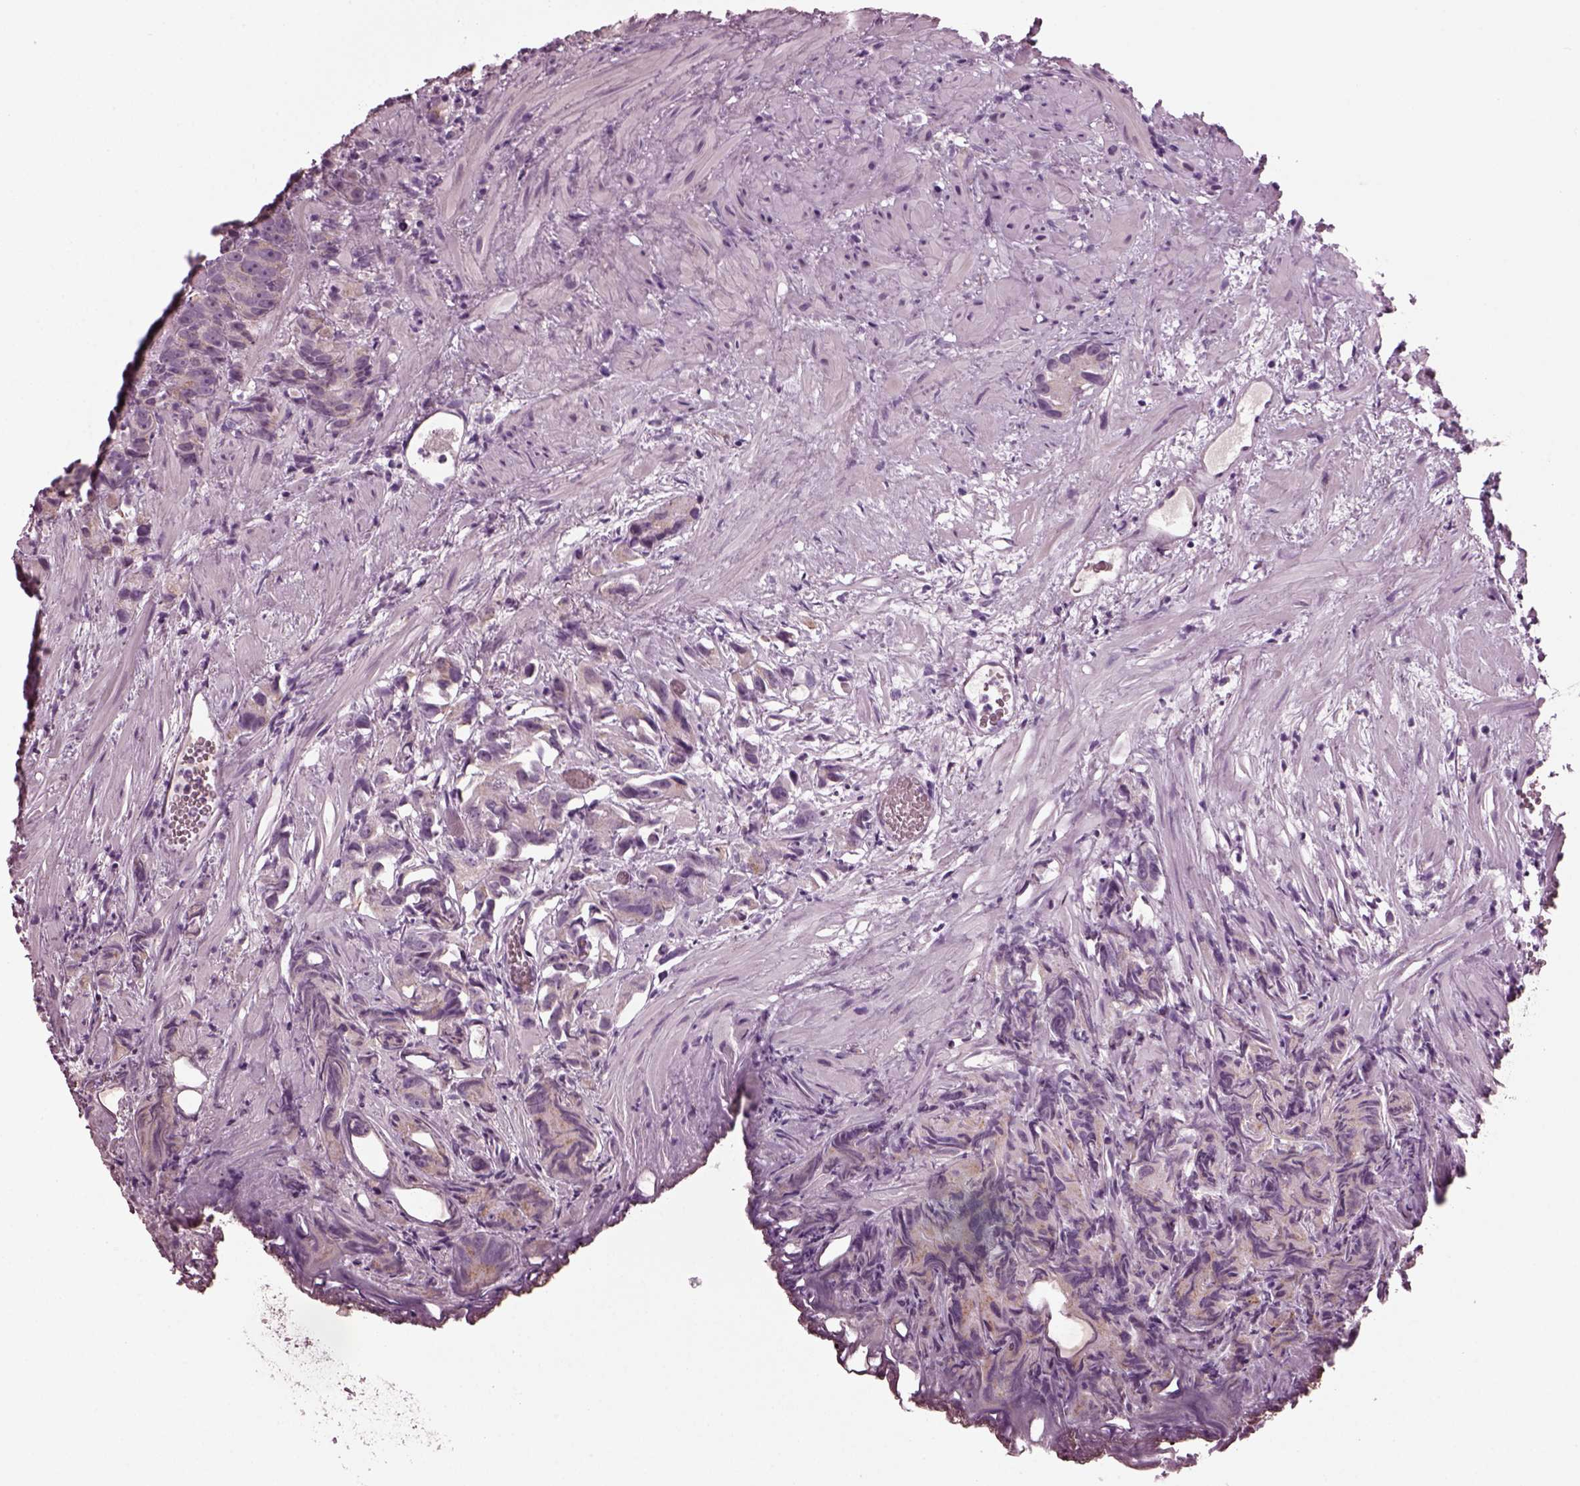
{"staining": {"intensity": "weak", "quantity": ">75%", "location": "cytoplasmic/membranous"}, "tissue": "prostate cancer", "cell_type": "Tumor cells", "image_type": "cancer", "snomed": [{"axis": "morphology", "description": "Adenocarcinoma, High grade"}, {"axis": "topography", "description": "Prostate"}], "caption": "Human adenocarcinoma (high-grade) (prostate) stained with a brown dye demonstrates weak cytoplasmic/membranous positive staining in about >75% of tumor cells.", "gene": "PRR9", "patient": {"sex": "male", "age": 90}}